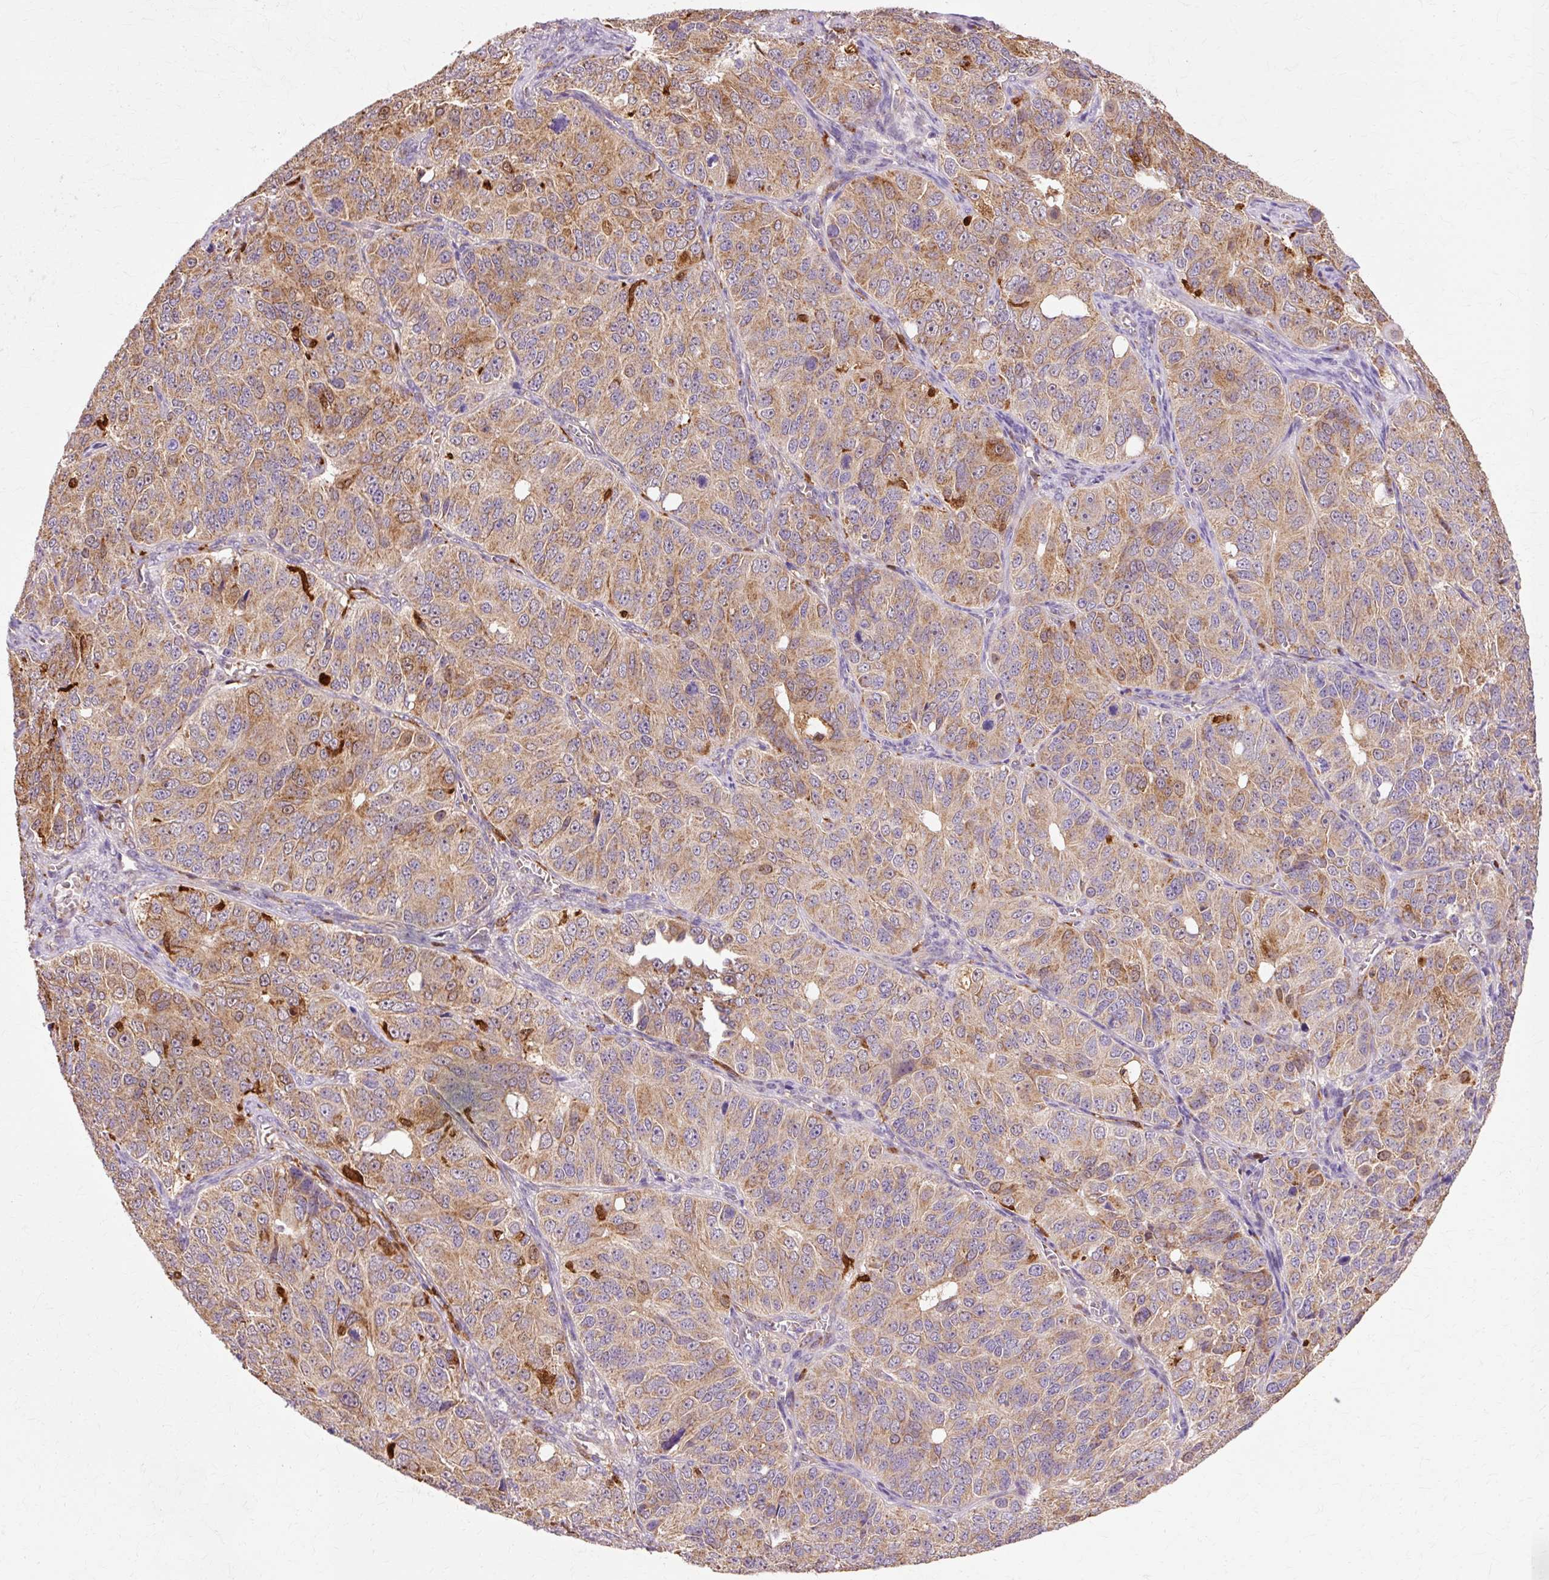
{"staining": {"intensity": "moderate", "quantity": ">75%", "location": "cytoplasmic/membranous"}, "tissue": "ovarian cancer", "cell_type": "Tumor cells", "image_type": "cancer", "snomed": [{"axis": "morphology", "description": "Carcinoma, endometroid"}, {"axis": "topography", "description": "Ovary"}], "caption": "High-power microscopy captured an IHC micrograph of endometroid carcinoma (ovarian), revealing moderate cytoplasmic/membranous expression in about >75% of tumor cells.", "gene": "GPX1", "patient": {"sex": "female", "age": 51}}